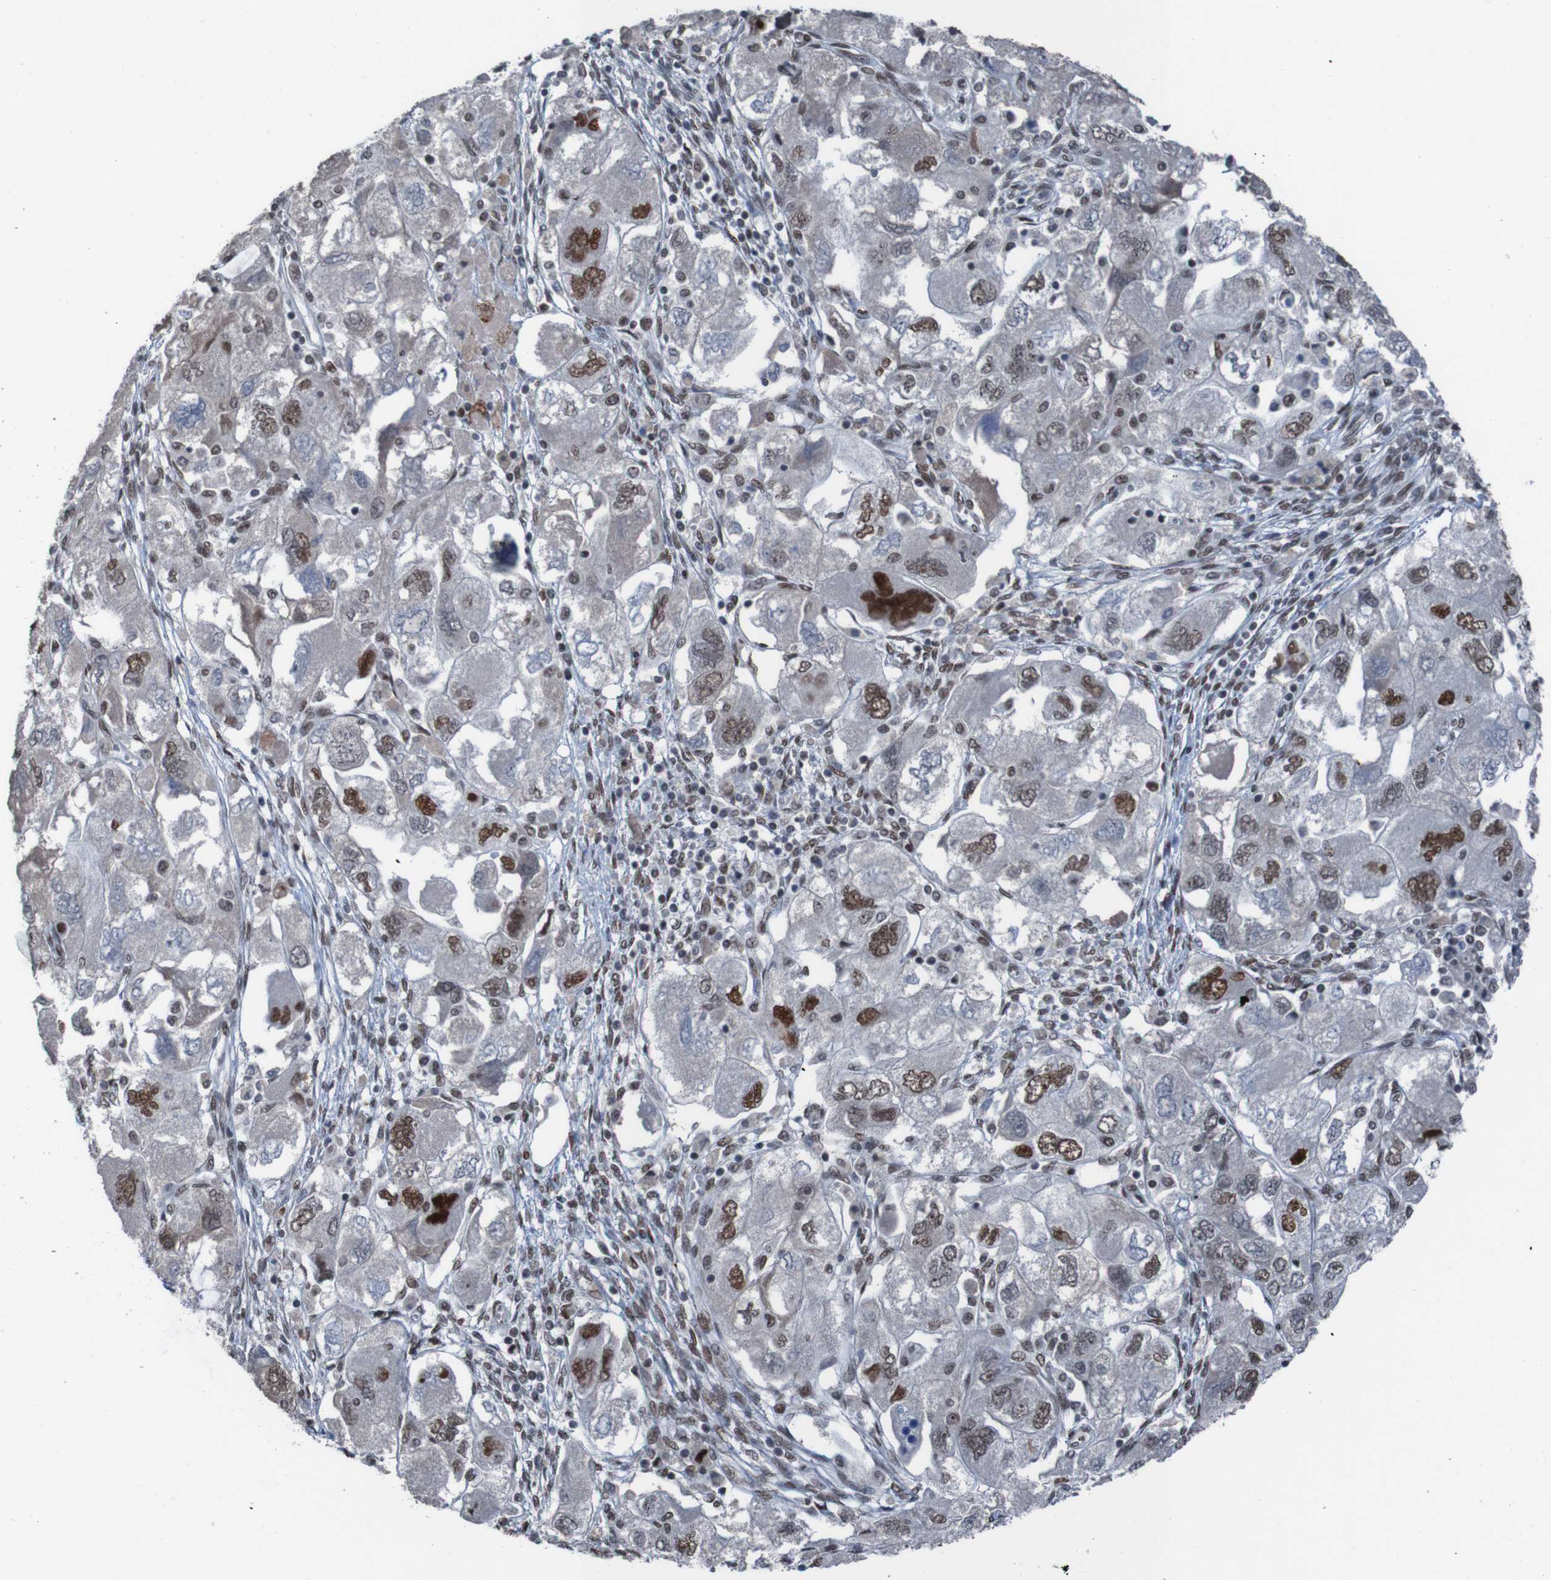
{"staining": {"intensity": "strong", "quantity": ">75%", "location": "nuclear"}, "tissue": "ovarian cancer", "cell_type": "Tumor cells", "image_type": "cancer", "snomed": [{"axis": "morphology", "description": "Carcinoma, NOS"}, {"axis": "morphology", "description": "Cystadenocarcinoma, serous, NOS"}, {"axis": "topography", "description": "Ovary"}], "caption": "This micrograph displays ovarian cancer (carcinoma) stained with immunohistochemistry to label a protein in brown. The nuclear of tumor cells show strong positivity for the protein. Nuclei are counter-stained blue.", "gene": "PHF2", "patient": {"sex": "female", "age": 69}}